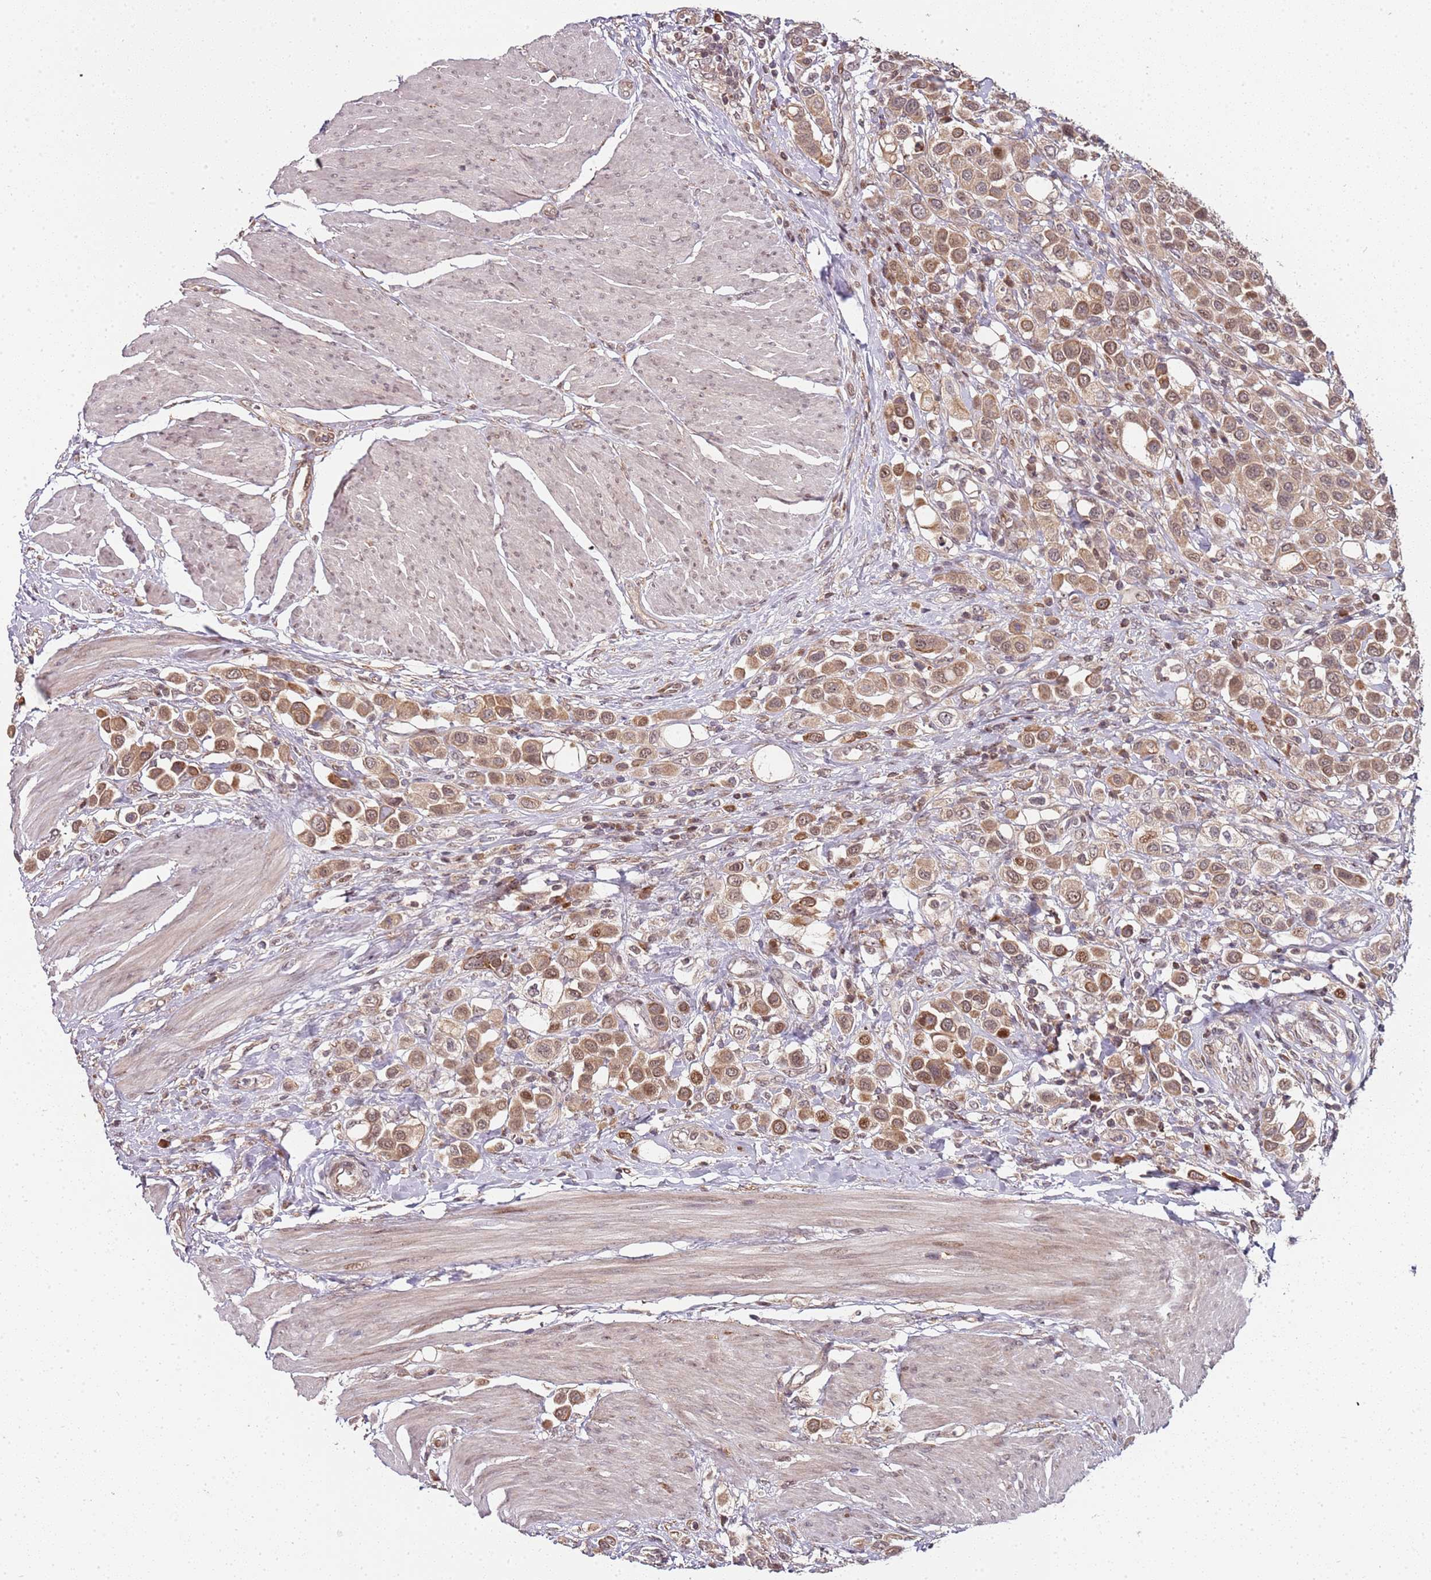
{"staining": {"intensity": "moderate", "quantity": ">75%", "location": "cytoplasmic/membranous,nuclear"}, "tissue": "urothelial cancer", "cell_type": "Tumor cells", "image_type": "cancer", "snomed": [{"axis": "morphology", "description": "Urothelial carcinoma, High grade"}, {"axis": "topography", "description": "Urinary bladder"}], "caption": "DAB immunohistochemical staining of human urothelial cancer exhibits moderate cytoplasmic/membranous and nuclear protein positivity in about >75% of tumor cells.", "gene": "EDC3", "patient": {"sex": "male", "age": 50}}